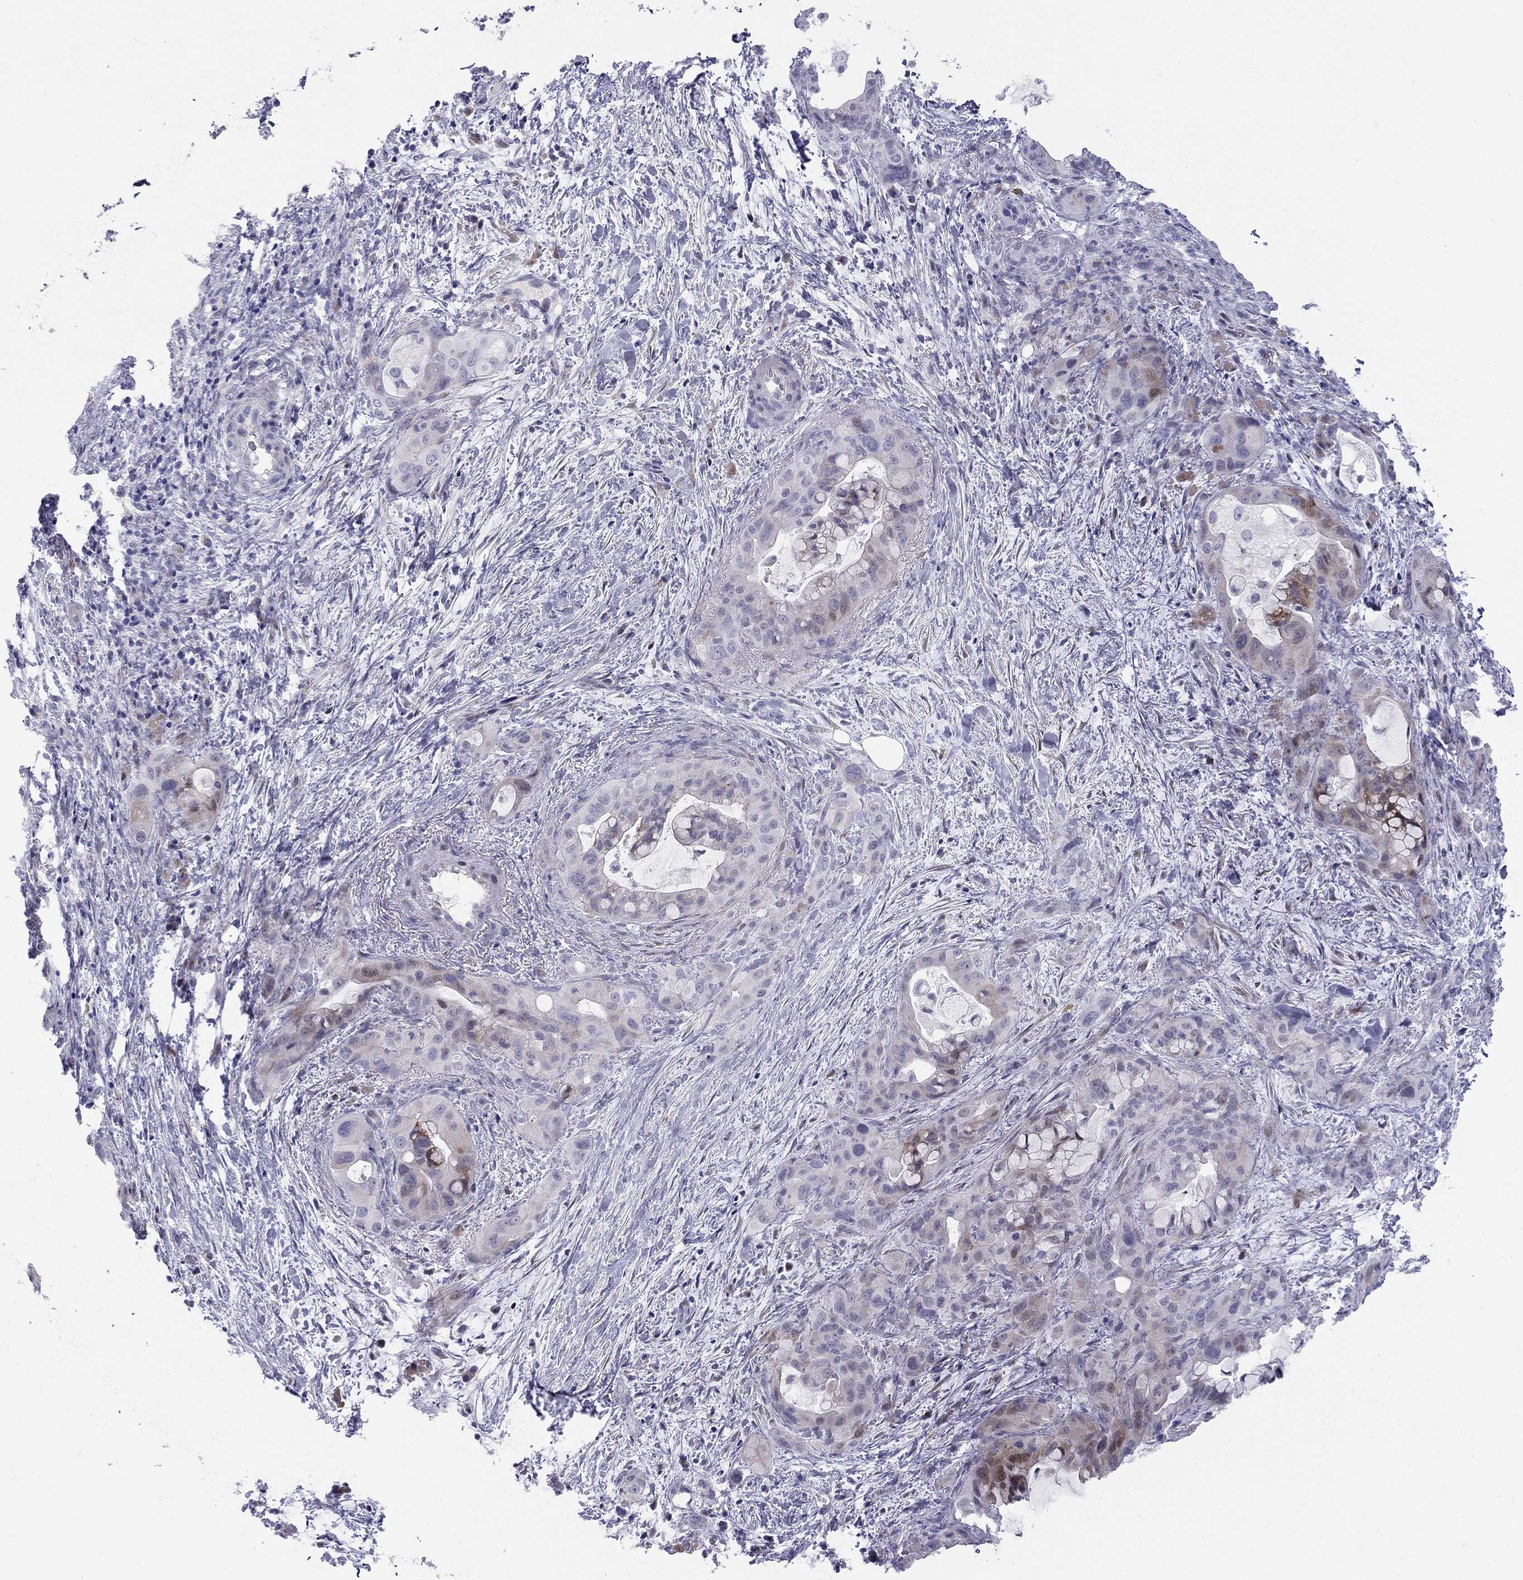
{"staining": {"intensity": "moderate", "quantity": "<25%", "location": "cytoplasmic/membranous"}, "tissue": "pancreatic cancer", "cell_type": "Tumor cells", "image_type": "cancer", "snomed": [{"axis": "morphology", "description": "Adenocarcinoma, NOS"}, {"axis": "topography", "description": "Pancreas"}], "caption": "Protein staining exhibits moderate cytoplasmic/membranous staining in about <25% of tumor cells in adenocarcinoma (pancreatic).", "gene": "C8orf88", "patient": {"sex": "male", "age": 71}}